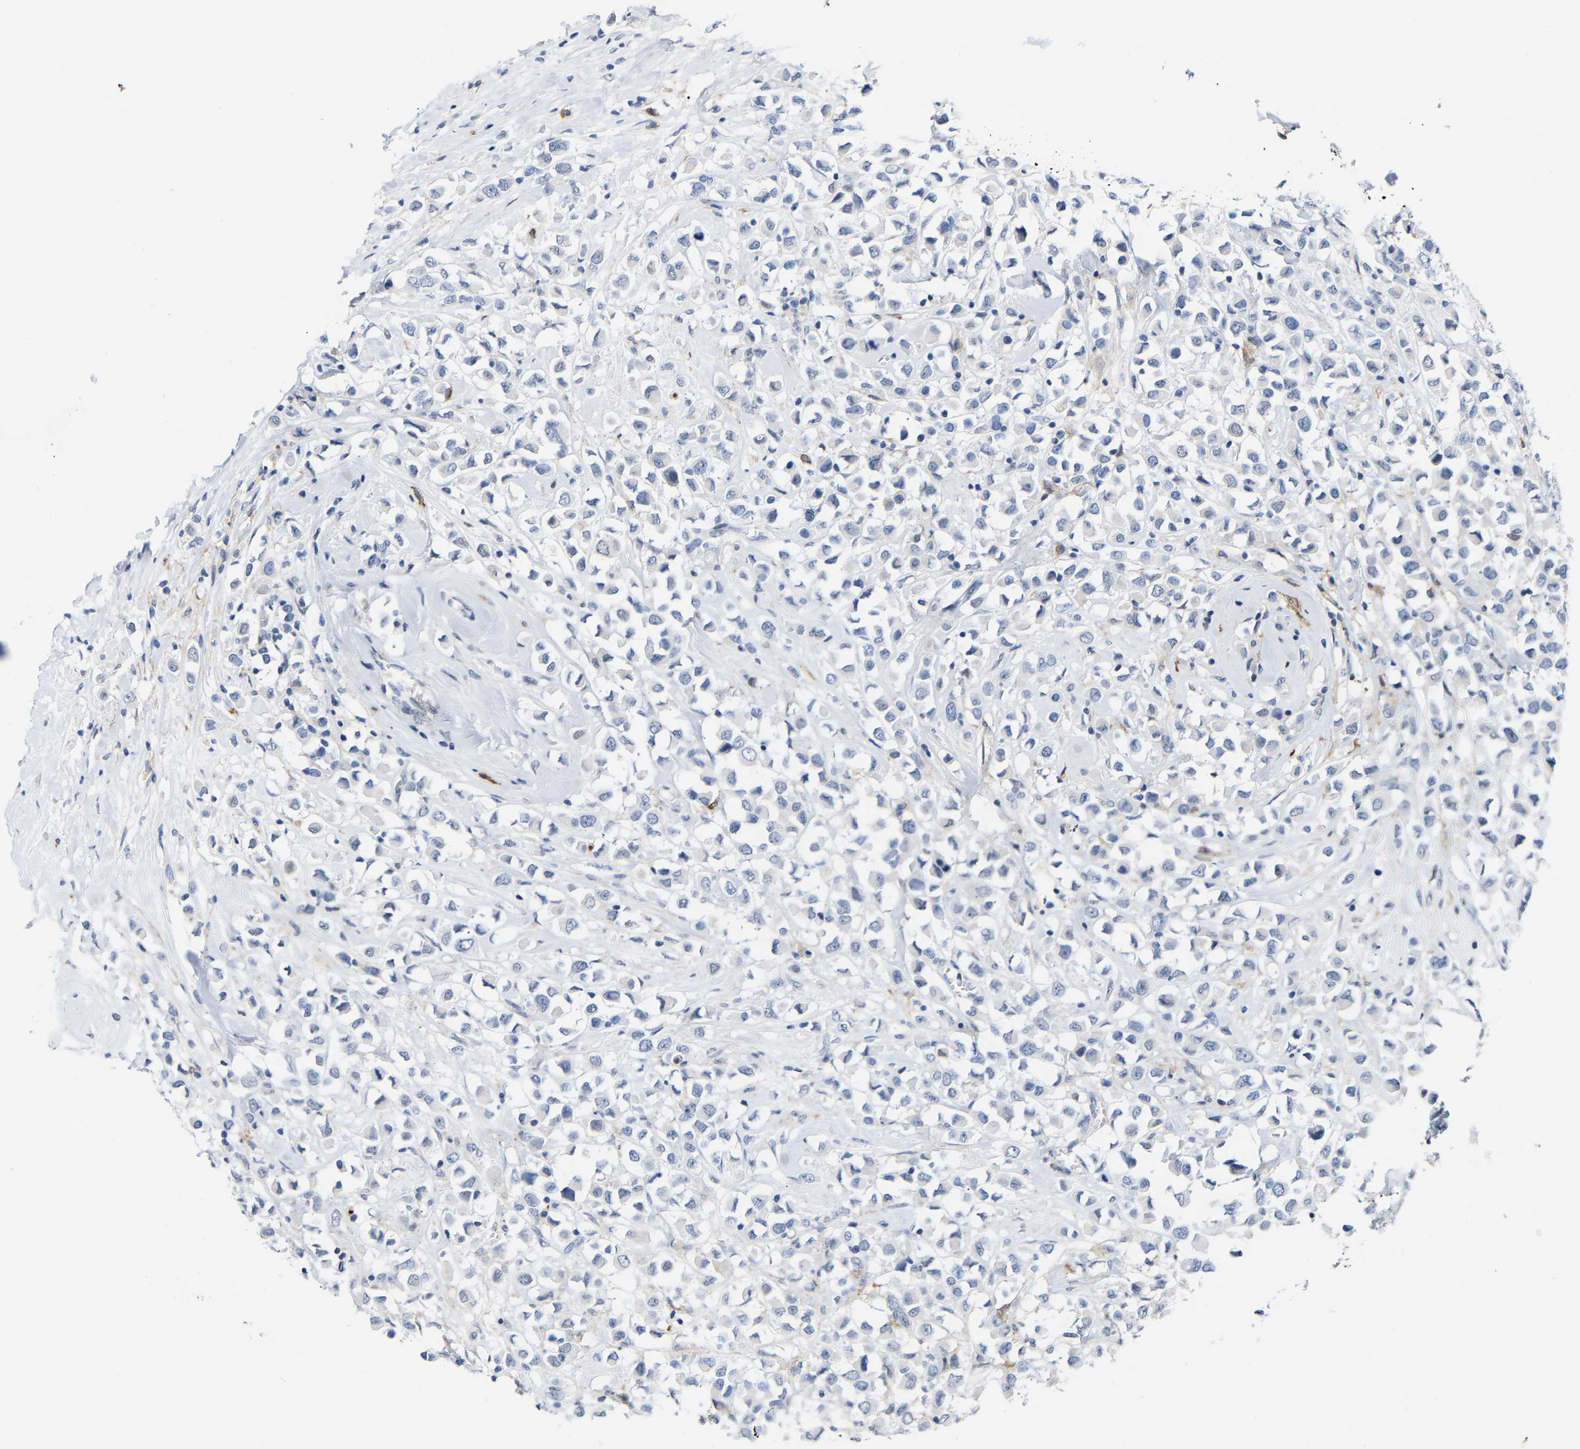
{"staining": {"intensity": "negative", "quantity": "none", "location": "none"}, "tissue": "breast cancer", "cell_type": "Tumor cells", "image_type": "cancer", "snomed": [{"axis": "morphology", "description": "Duct carcinoma"}, {"axis": "topography", "description": "Breast"}], "caption": "High magnification brightfield microscopy of intraductal carcinoma (breast) stained with DAB (3,3'-diaminobenzidine) (brown) and counterstained with hematoxylin (blue): tumor cells show no significant expression.", "gene": "ABTB2", "patient": {"sex": "female", "age": 61}}